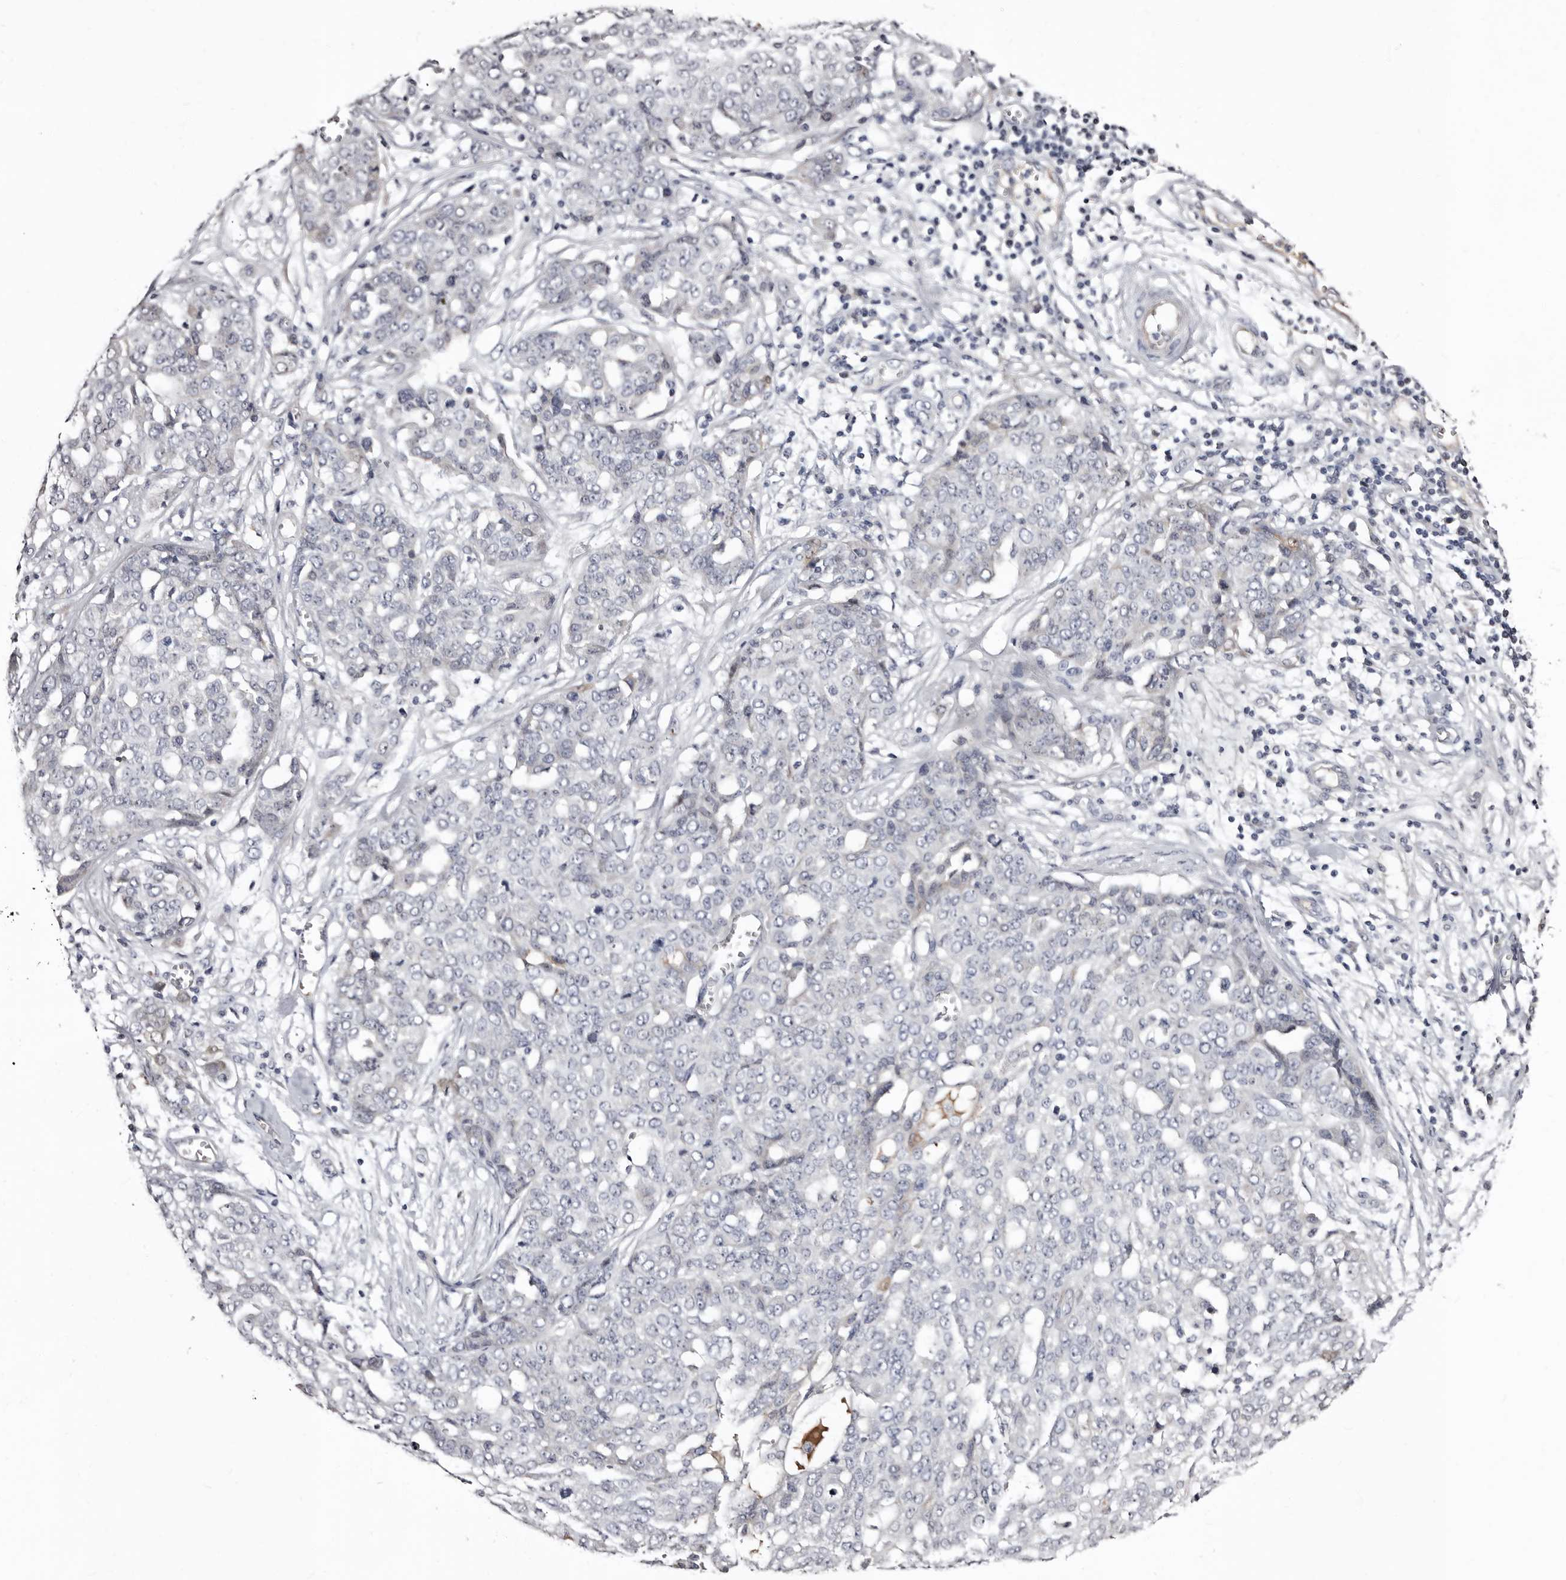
{"staining": {"intensity": "negative", "quantity": "none", "location": "none"}, "tissue": "ovarian cancer", "cell_type": "Tumor cells", "image_type": "cancer", "snomed": [{"axis": "morphology", "description": "Cystadenocarcinoma, serous, NOS"}, {"axis": "topography", "description": "Soft tissue"}, {"axis": "topography", "description": "Ovary"}], "caption": "DAB (3,3'-diaminobenzidine) immunohistochemical staining of human ovarian cancer (serous cystadenocarcinoma) displays no significant positivity in tumor cells.", "gene": "BPGM", "patient": {"sex": "female", "age": 57}}